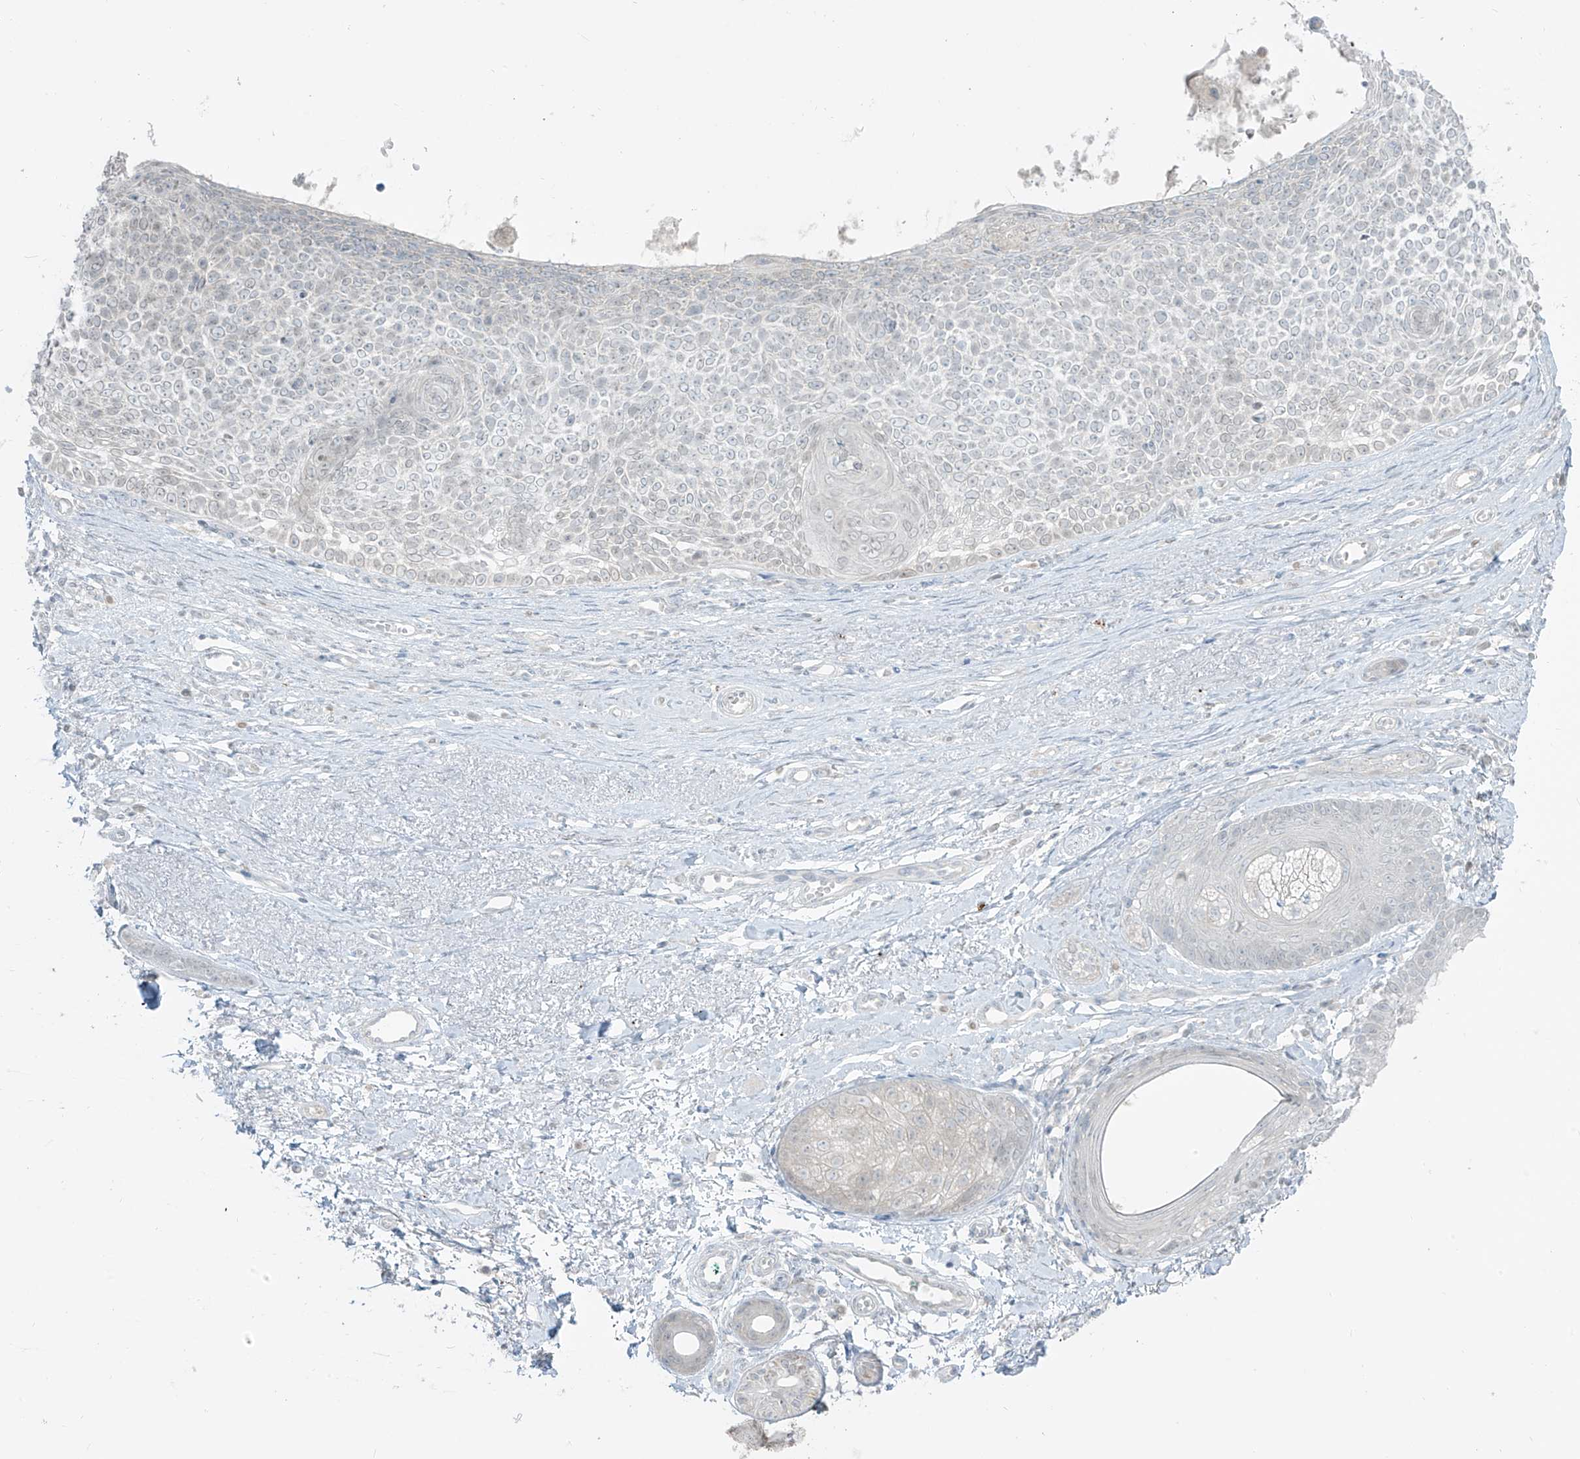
{"staining": {"intensity": "negative", "quantity": "none", "location": "none"}, "tissue": "skin cancer", "cell_type": "Tumor cells", "image_type": "cancer", "snomed": [{"axis": "morphology", "description": "Basal cell carcinoma"}, {"axis": "topography", "description": "Skin"}], "caption": "Immunohistochemistry (IHC) micrograph of skin cancer (basal cell carcinoma) stained for a protein (brown), which displays no staining in tumor cells.", "gene": "PRDM6", "patient": {"sex": "female", "age": 81}}